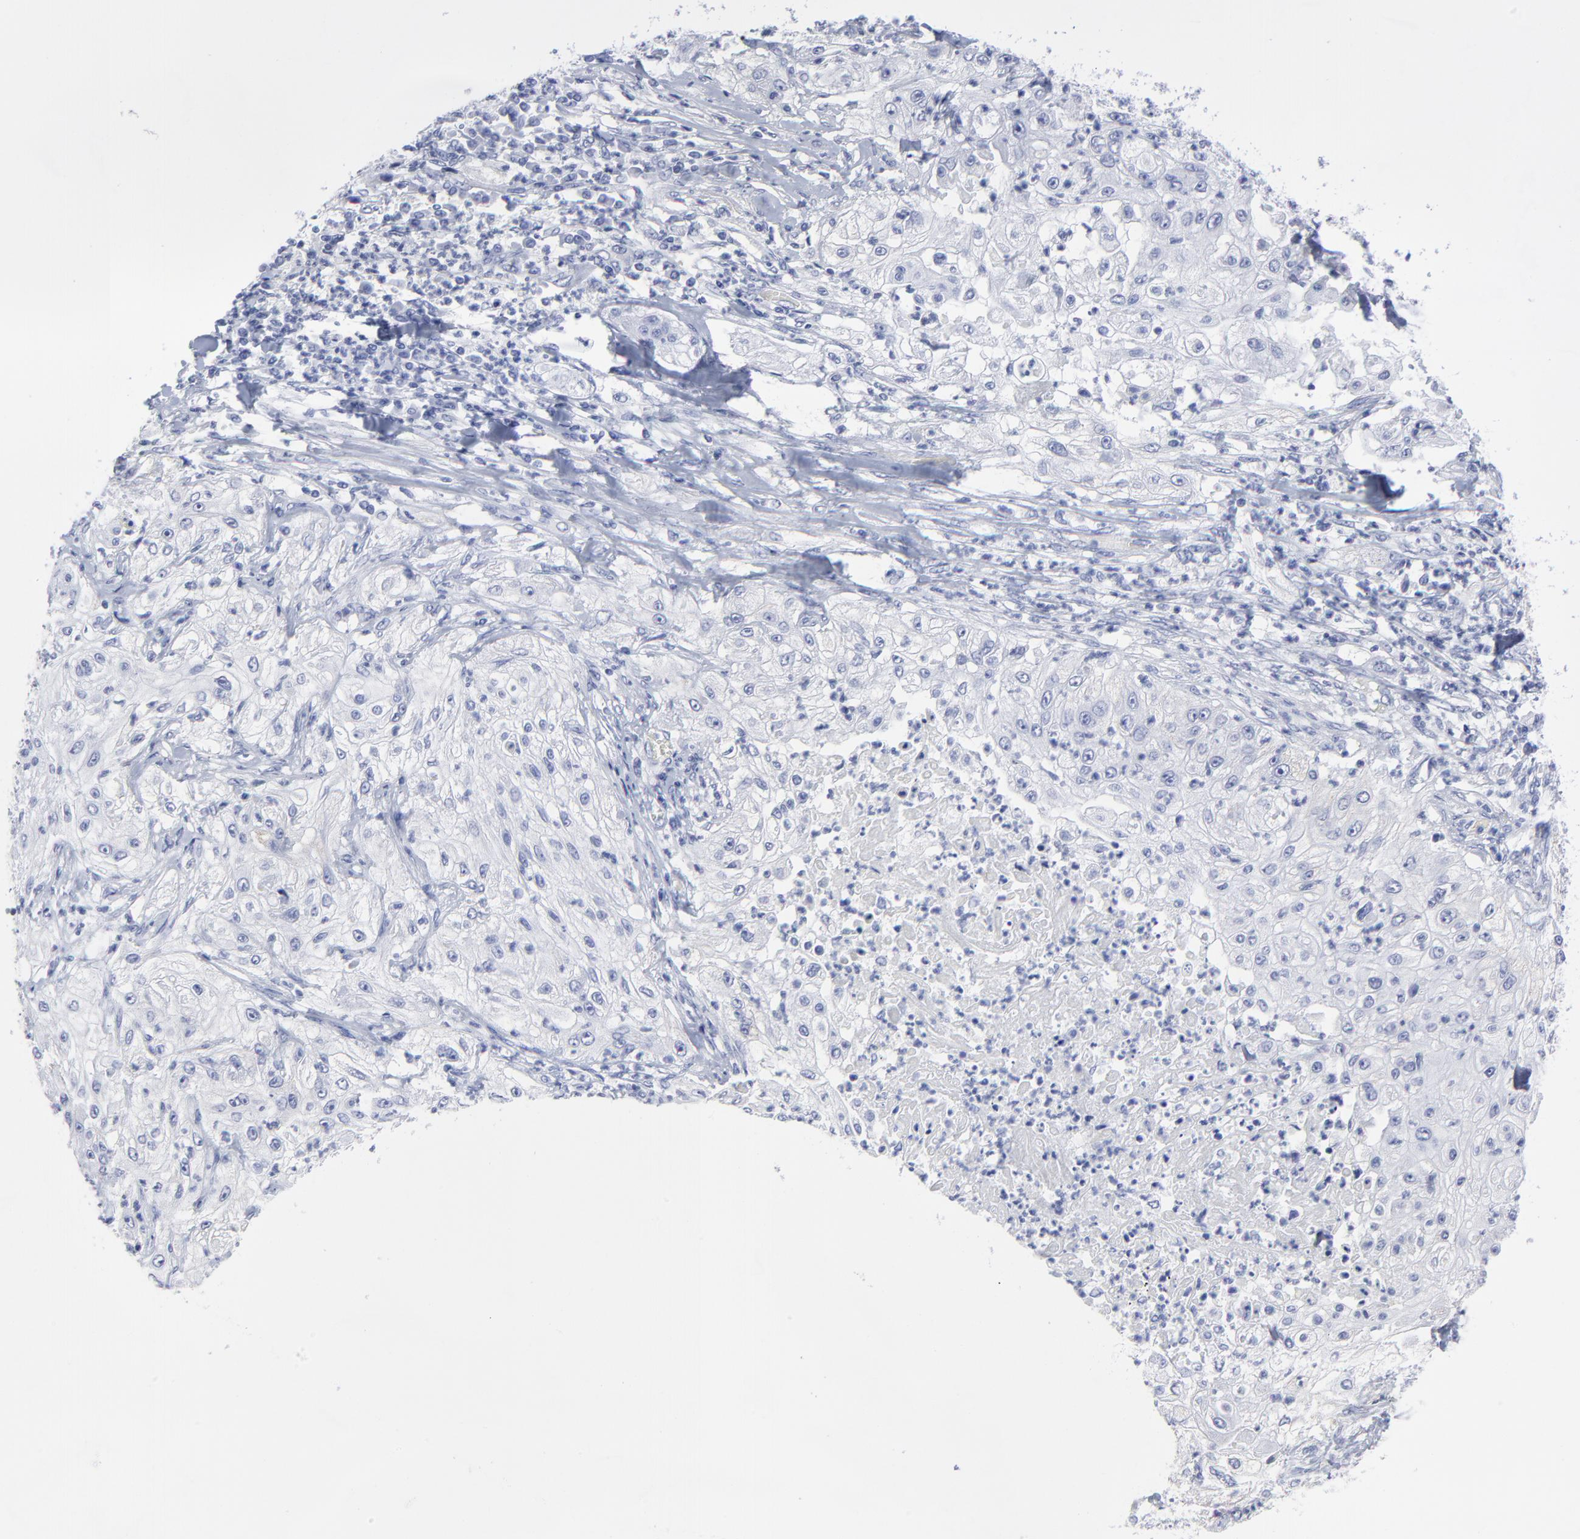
{"staining": {"intensity": "negative", "quantity": "none", "location": "none"}, "tissue": "lung cancer", "cell_type": "Tumor cells", "image_type": "cancer", "snomed": [{"axis": "morphology", "description": "Inflammation, NOS"}, {"axis": "morphology", "description": "Squamous cell carcinoma, NOS"}, {"axis": "topography", "description": "Lymph node"}, {"axis": "topography", "description": "Soft tissue"}, {"axis": "topography", "description": "Lung"}], "caption": "This is an immunohistochemistry photomicrograph of lung cancer (squamous cell carcinoma). There is no staining in tumor cells.", "gene": "CNTN3", "patient": {"sex": "male", "age": 66}}